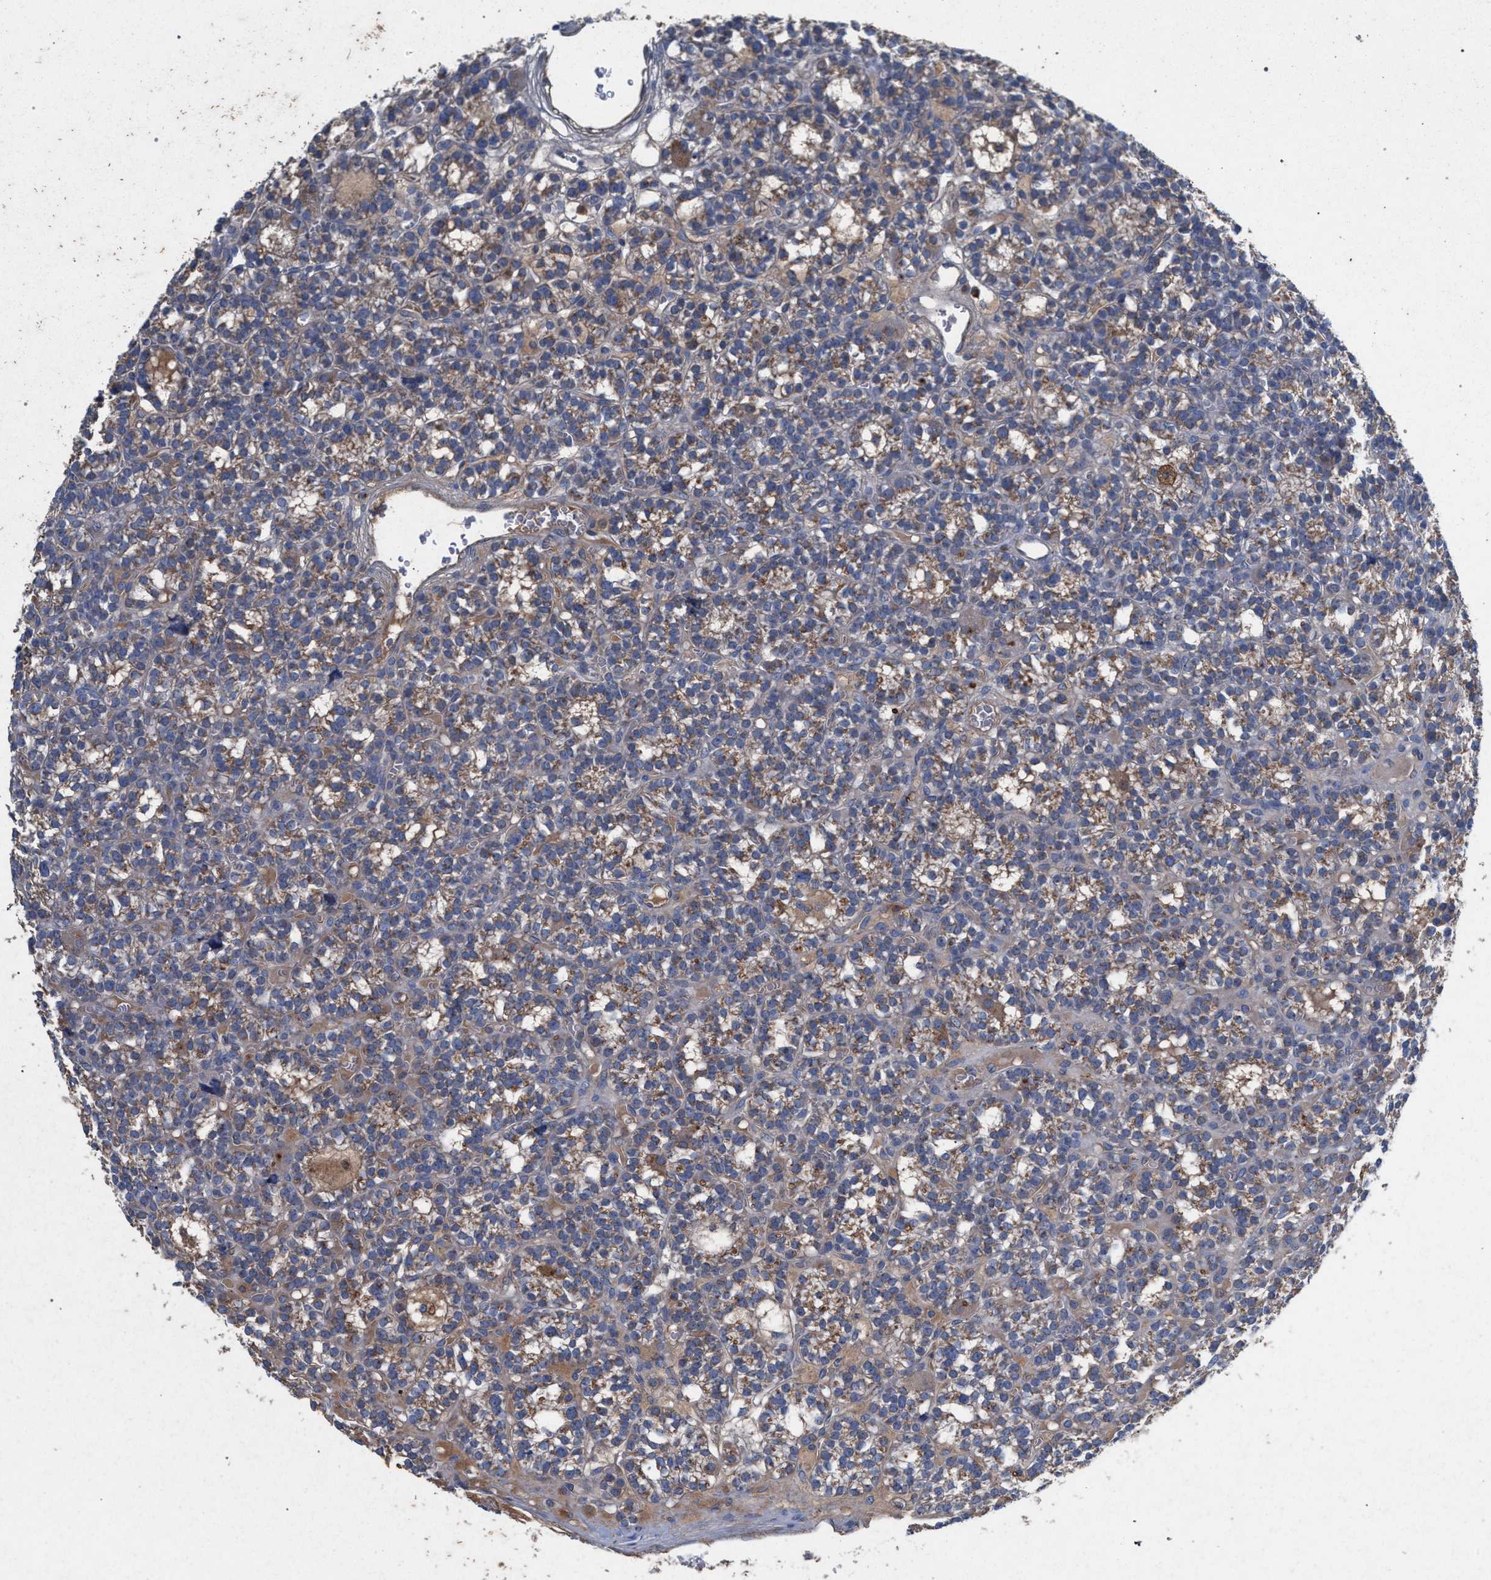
{"staining": {"intensity": "moderate", "quantity": ">75%", "location": "cytoplasmic/membranous"}, "tissue": "parathyroid gland", "cell_type": "Glandular cells", "image_type": "normal", "snomed": [{"axis": "morphology", "description": "Normal tissue, NOS"}, {"axis": "morphology", "description": "Adenoma, NOS"}, {"axis": "topography", "description": "Parathyroid gland"}], "caption": "Glandular cells show medium levels of moderate cytoplasmic/membranous positivity in approximately >75% of cells in normal human parathyroid gland.", "gene": "BCL2L12", "patient": {"sex": "female", "age": 58}}